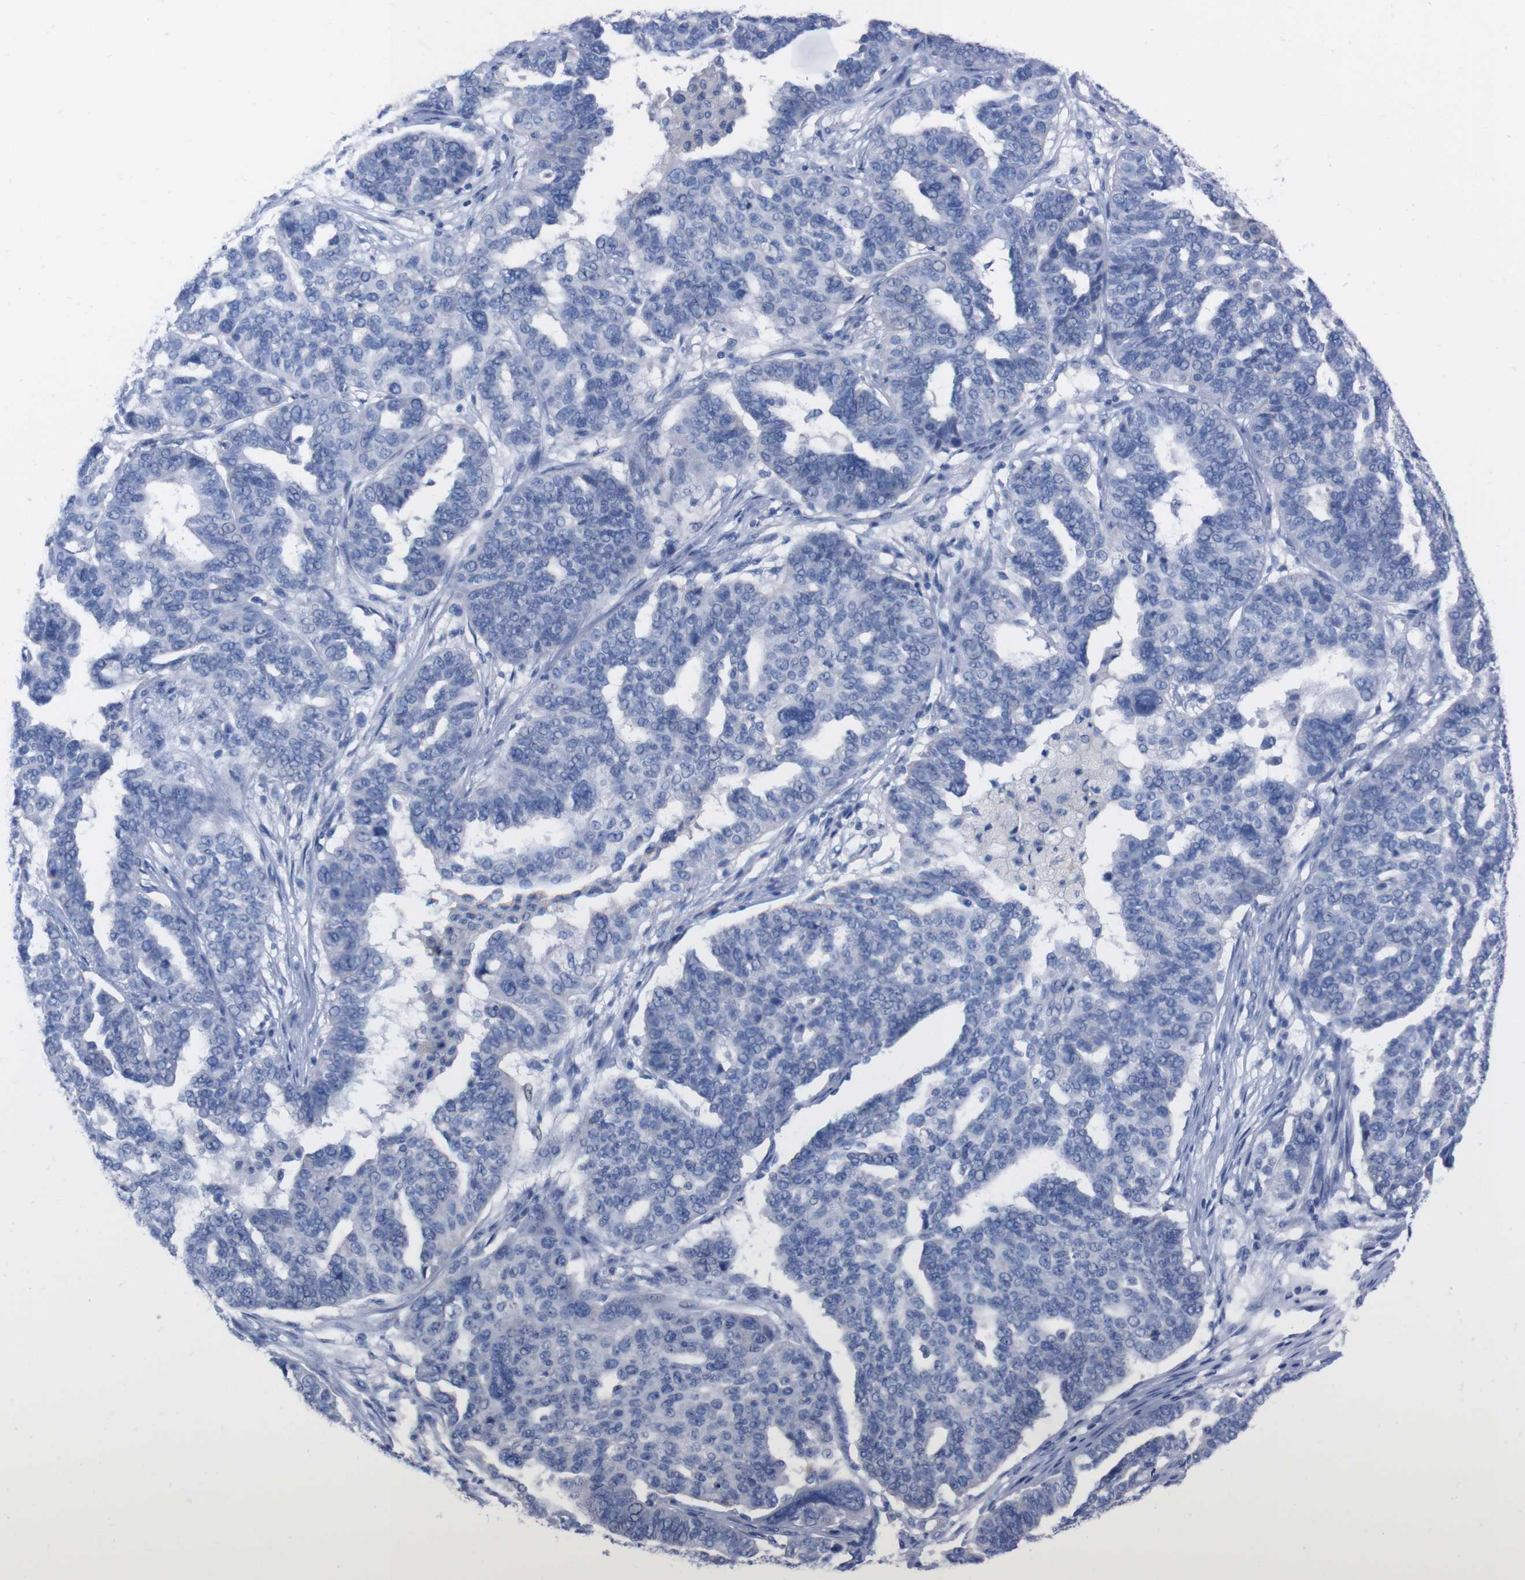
{"staining": {"intensity": "negative", "quantity": "none", "location": "none"}, "tissue": "ovarian cancer", "cell_type": "Tumor cells", "image_type": "cancer", "snomed": [{"axis": "morphology", "description": "Cystadenocarcinoma, serous, NOS"}, {"axis": "topography", "description": "Ovary"}], "caption": "Immunohistochemical staining of ovarian cancer demonstrates no significant positivity in tumor cells. (Immunohistochemistry (ihc), brightfield microscopy, high magnification).", "gene": "TMEM243", "patient": {"sex": "female", "age": 59}}